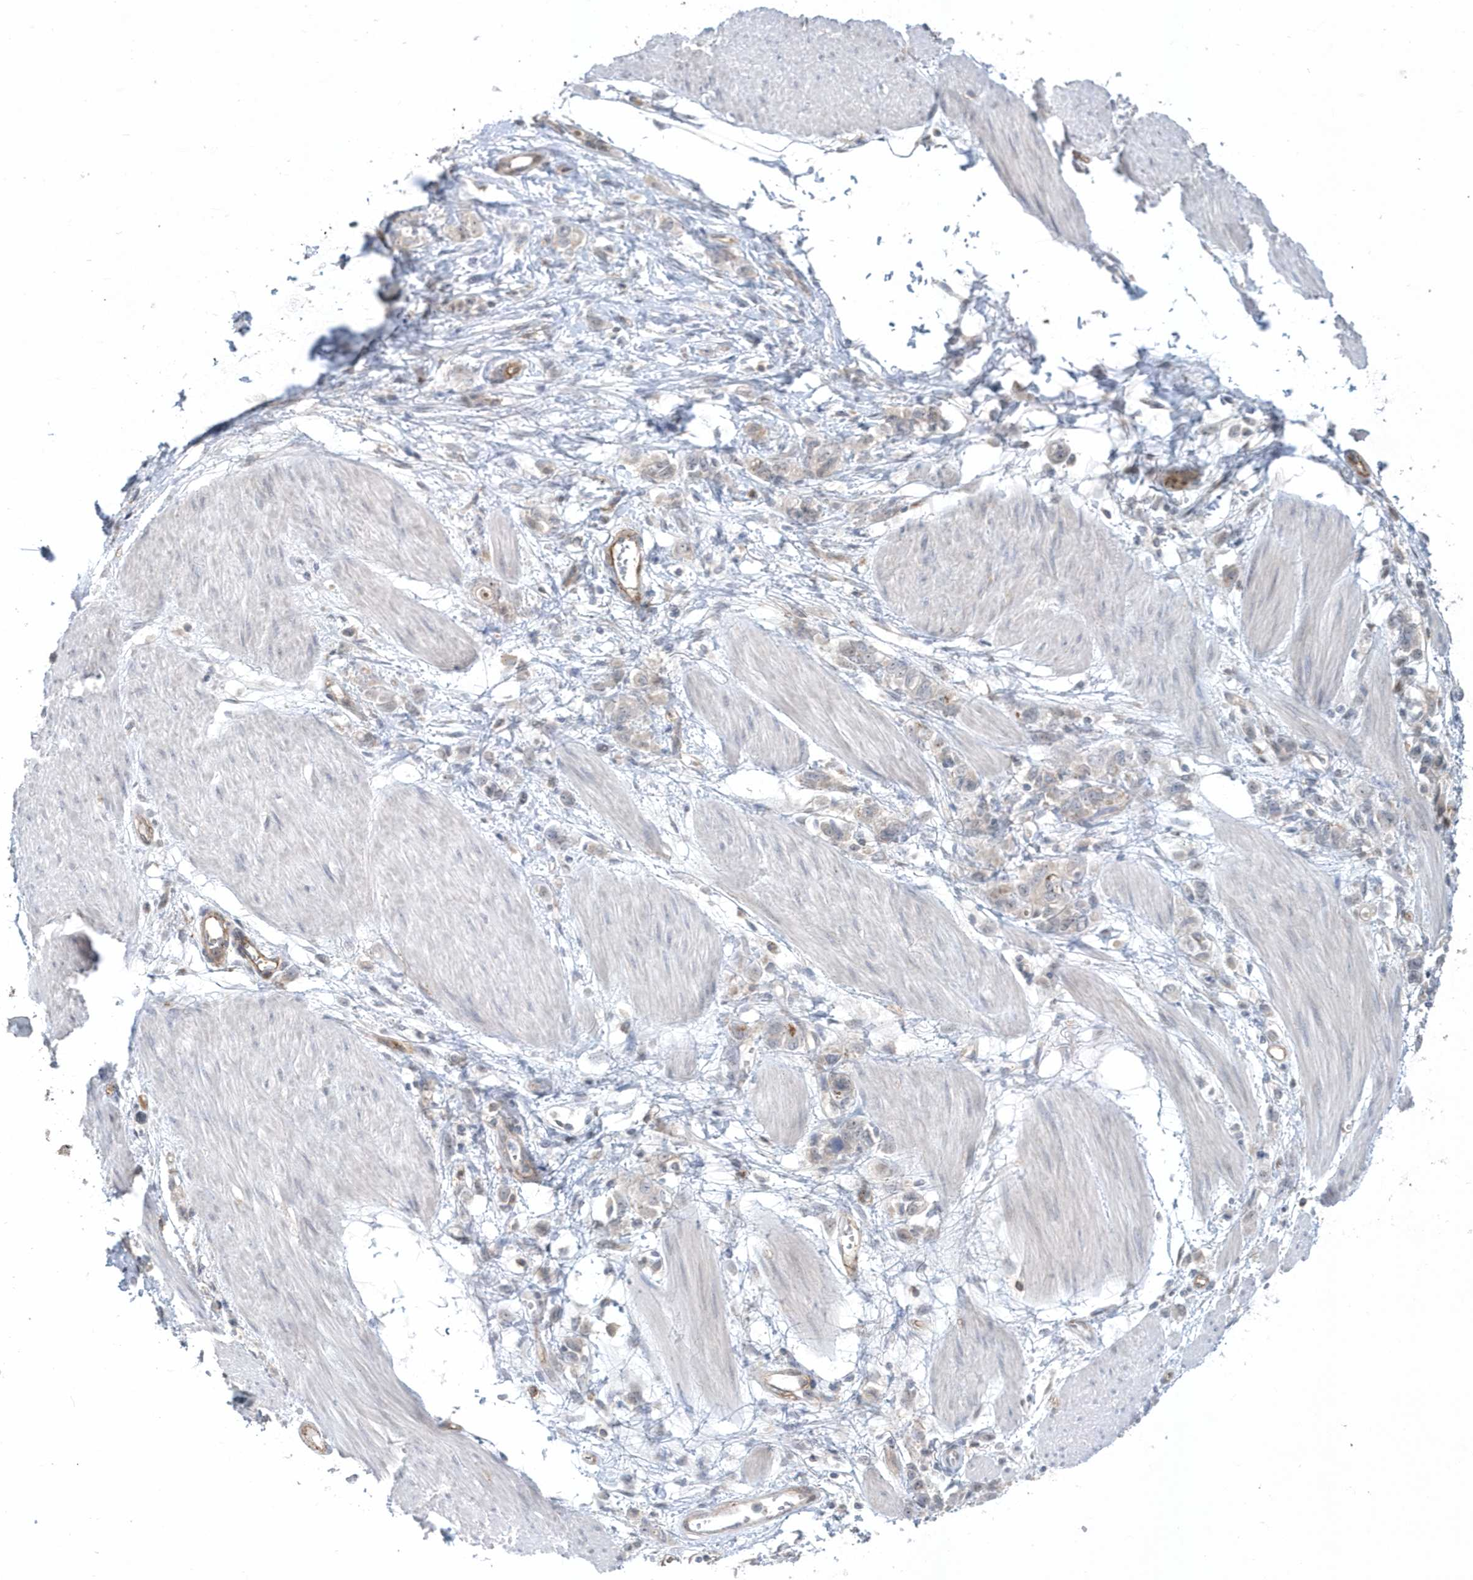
{"staining": {"intensity": "negative", "quantity": "none", "location": "none"}, "tissue": "stomach cancer", "cell_type": "Tumor cells", "image_type": "cancer", "snomed": [{"axis": "morphology", "description": "Adenocarcinoma, NOS"}, {"axis": "topography", "description": "Stomach"}], "caption": "Tumor cells are negative for protein expression in human adenocarcinoma (stomach).", "gene": "CRIP3", "patient": {"sex": "female", "age": 76}}